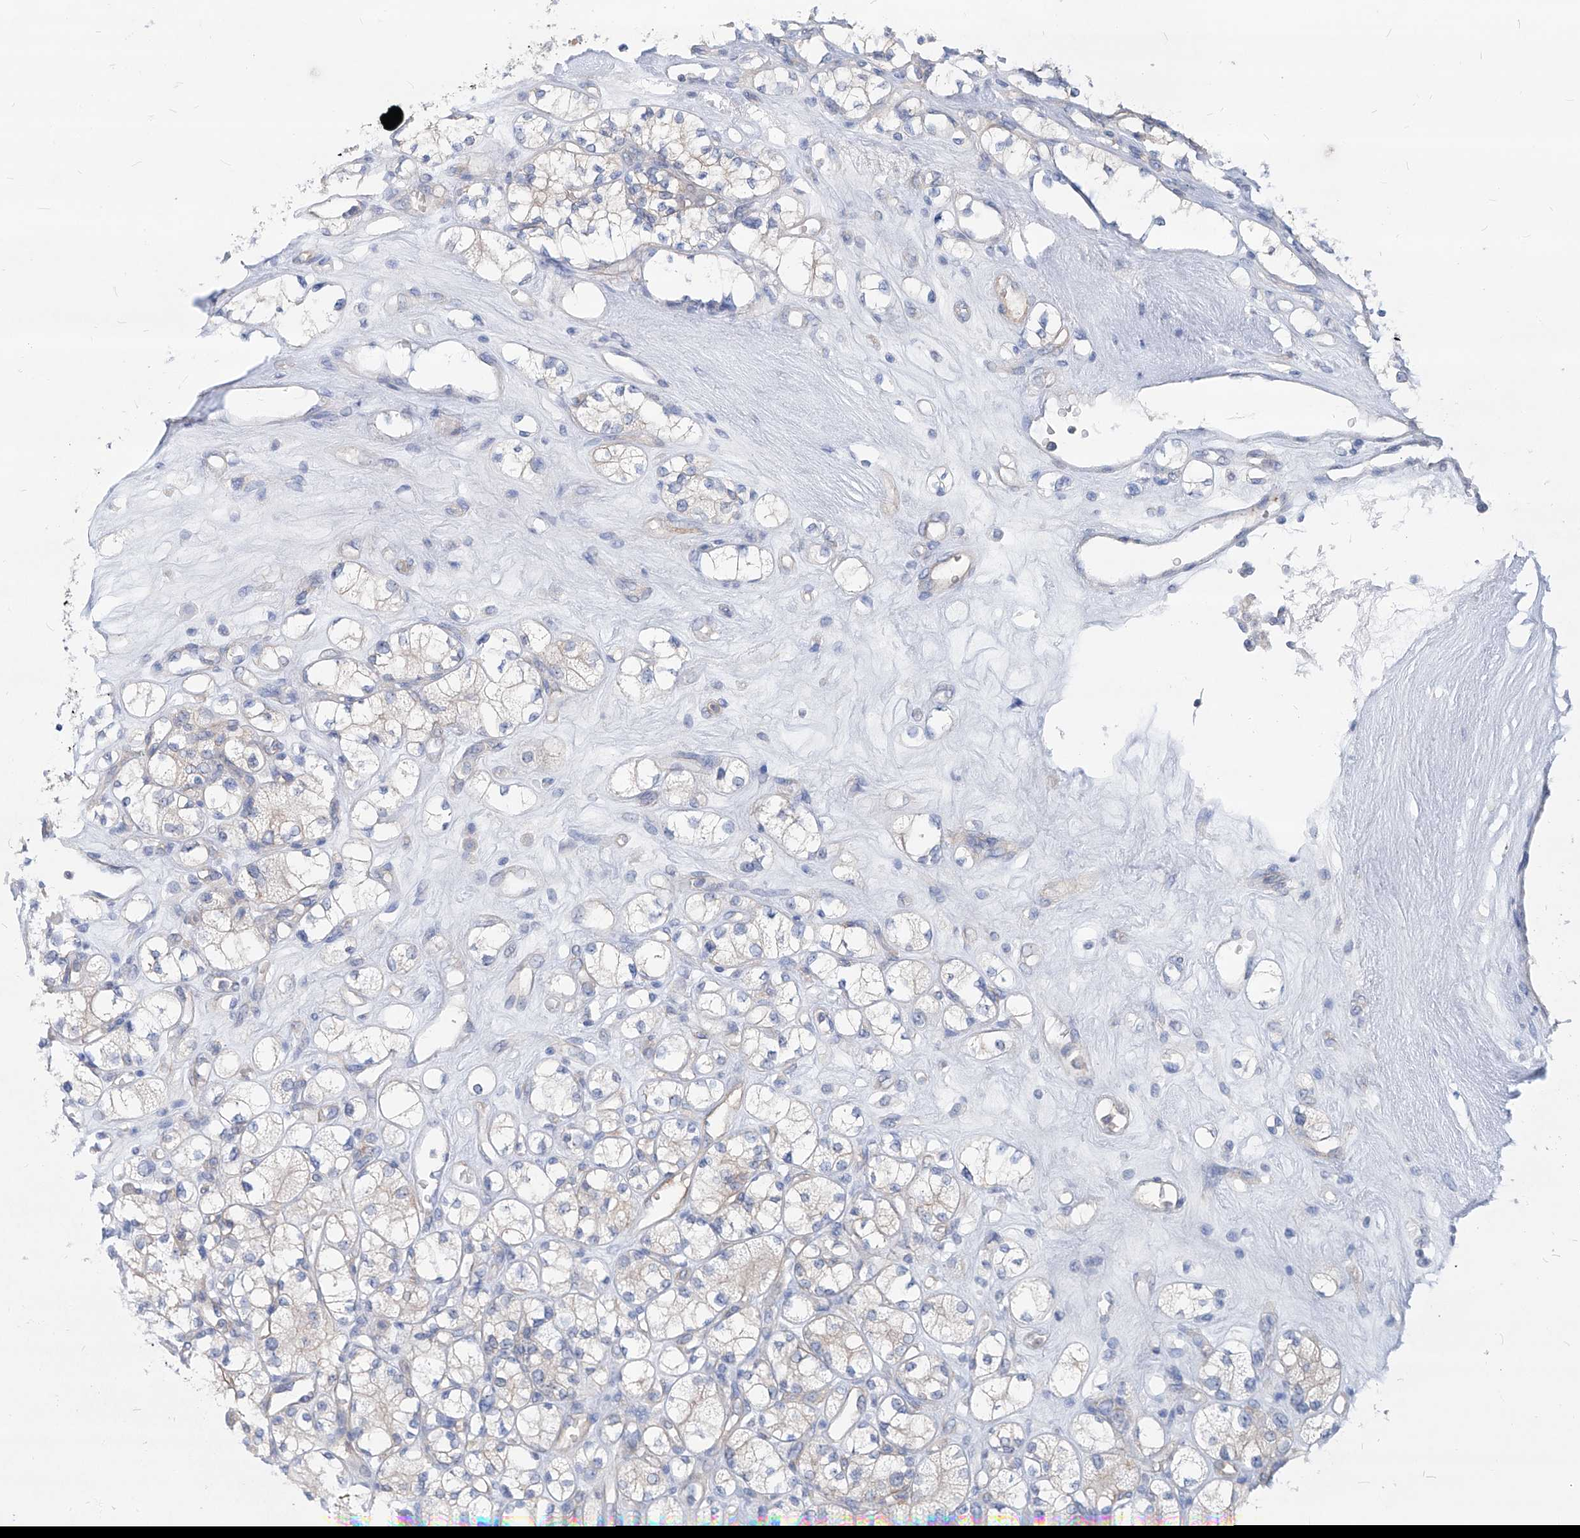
{"staining": {"intensity": "negative", "quantity": "none", "location": "none"}, "tissue": "renal cancer", "cell_type": "Tumor cells", "image_type": "cancer", "snomed": [{"axis": "morphology", "description": "Adenocarcinoma, NOS"}, {"axis": "topography", "description": "Kidney"}], "caption": "A photomicrograph of human renal cancer is negative for staining in tumor cells.", "gene": "AKAP10", "patient": {"sex": "male", "age": 77}}